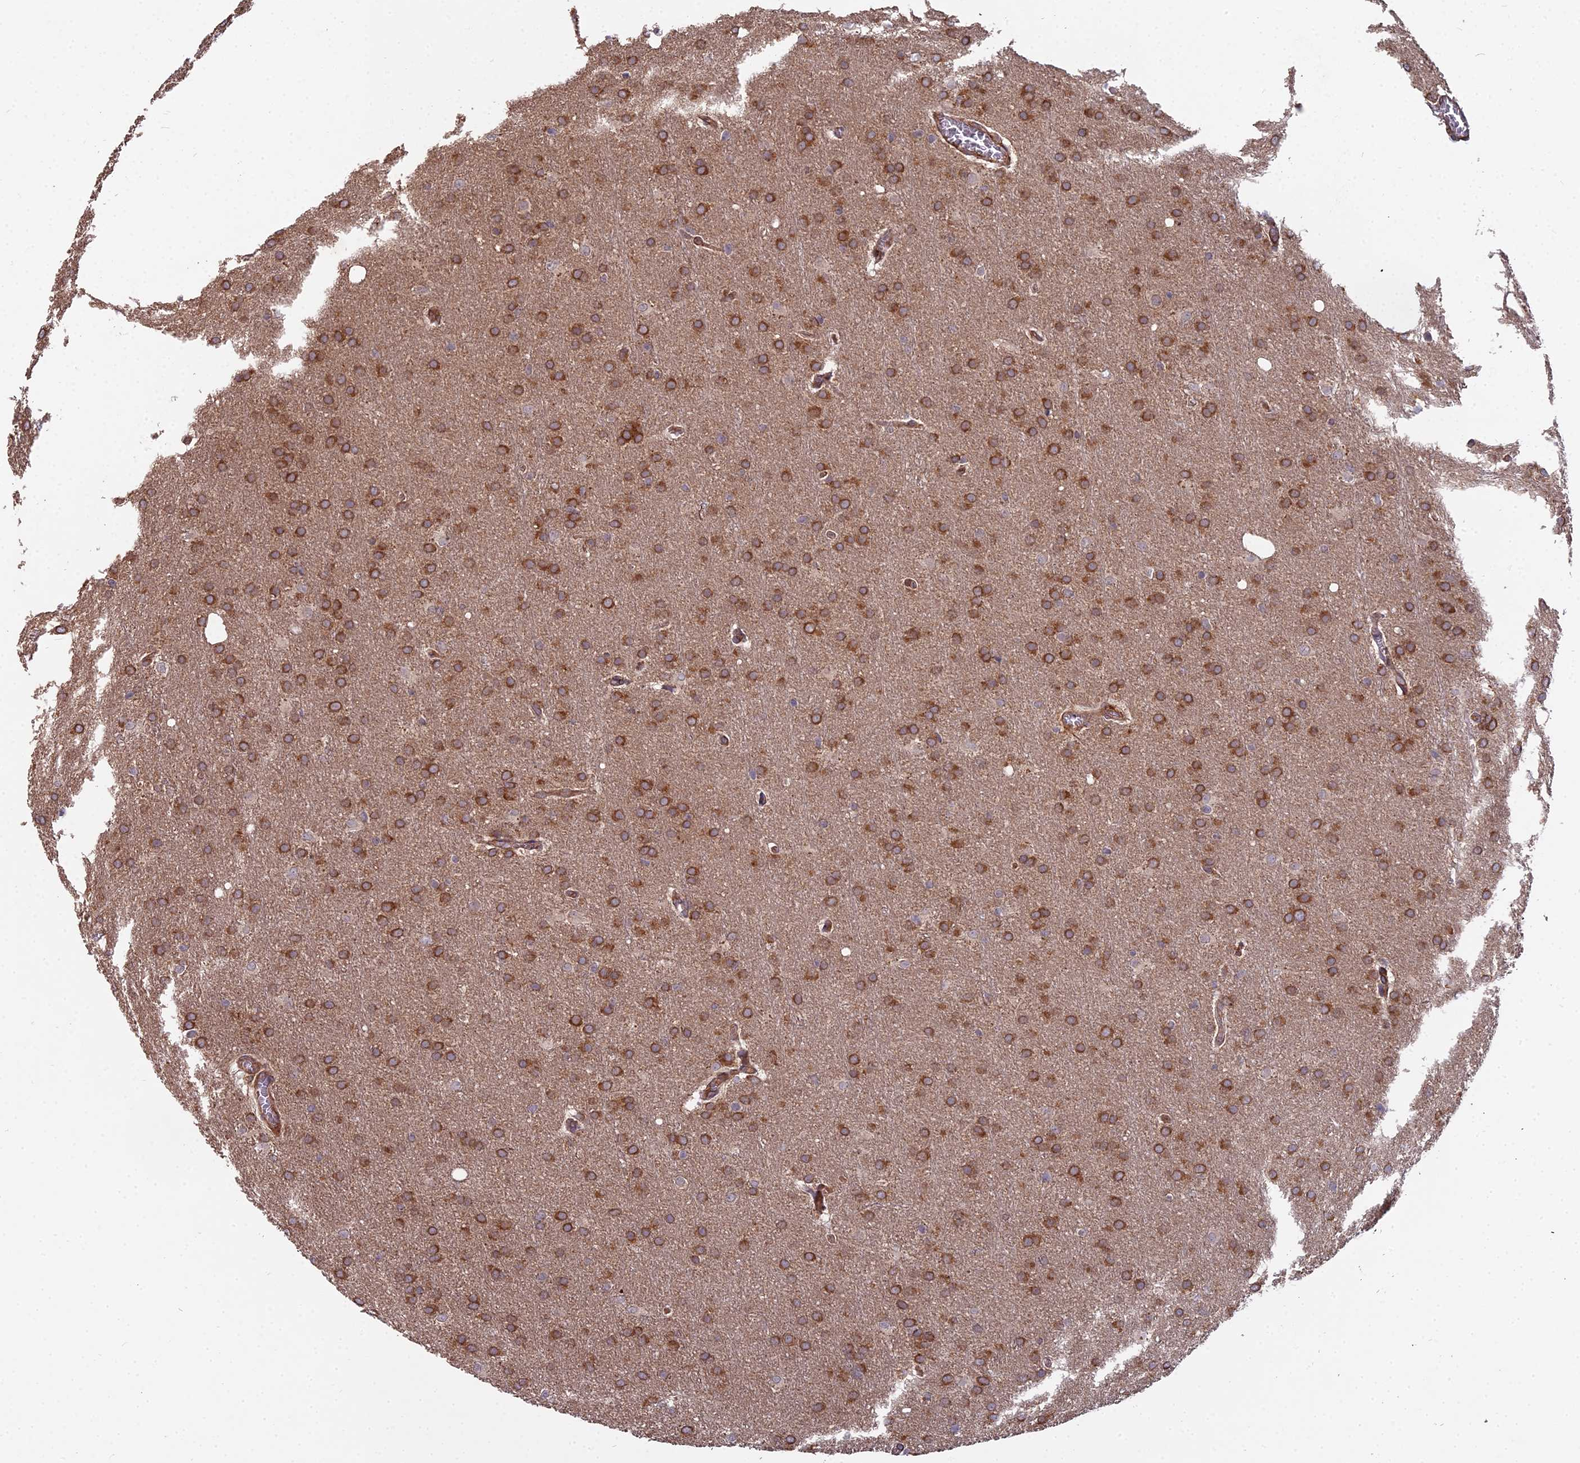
{"staining": {"intensity": "strong", "quantity": ">75%", "location": "cytoplasmic/membranous"}, "tissue": "glioma", "cell_type": "Tumor cells", "image_type": "cancer", "snomed": [{"axis": "morphology", "description": "Glioma, malignant, Low grade"}, {"axis": "topography", "description": "Brain"}], "caption": "Immunohistochemistry (IHC) image of neoplastic tissue: human malignant low-grade glioma stained using IHC reveals high levels of strong protein expression localized specifically in the cytoplasmic/membranous of tumor cells, appearing as a cytoplasmic/membranous brown color.", "gene": "NDUFAF7", "patient": {"sex": "female", "age": 32}}